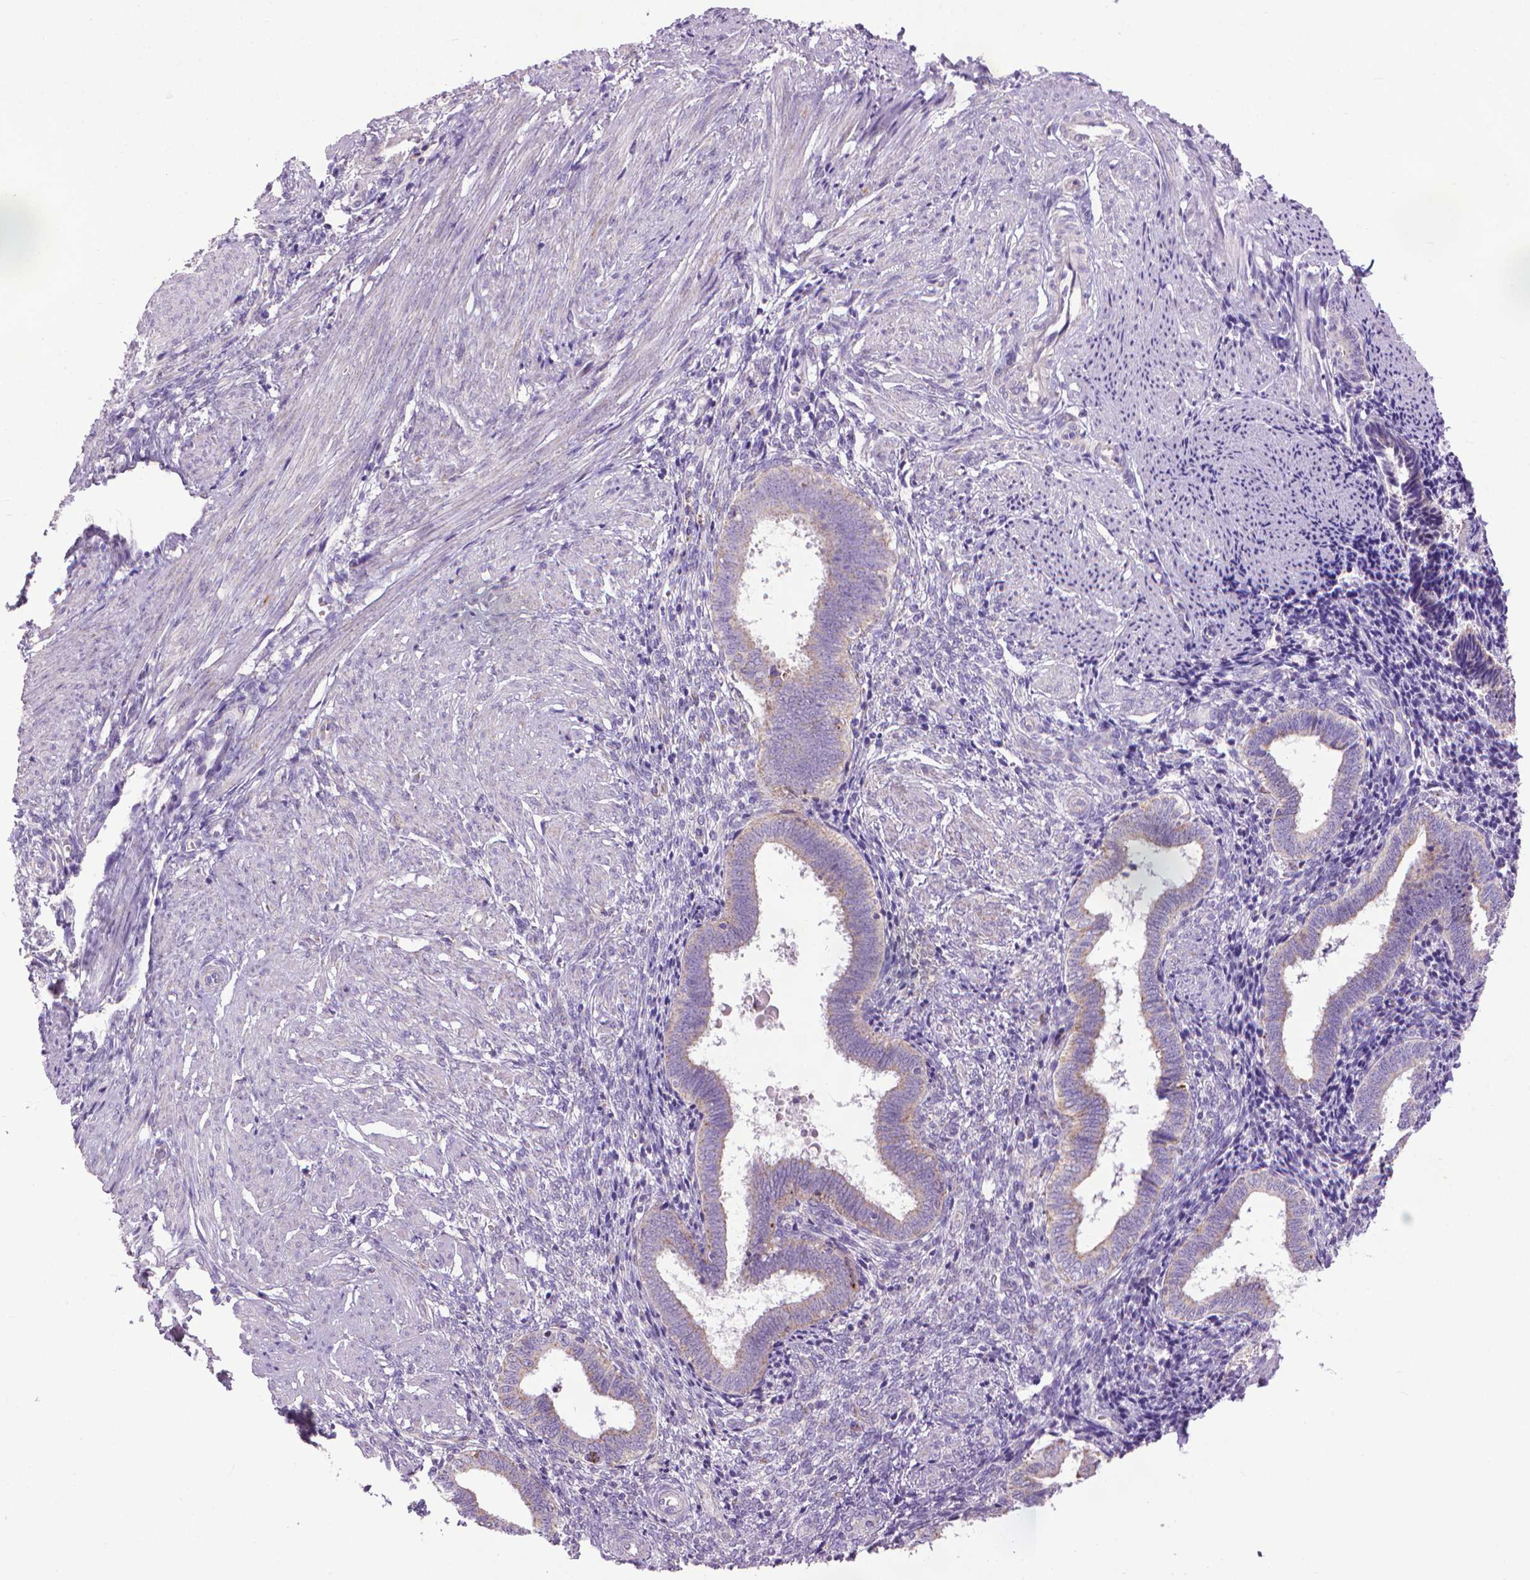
{"staining": {"intensity": "negative", "quantity": "none", "location": "none"}, "tissue": "endometrium", "cell_type": "Cells in endometrial stroma", "image_type": "normal", "snomed": [{"axis": "morphology", "description": "Normal tissue, NOS"}, {"axis": "topography", "description": "Endometrium"}], "caption": "Immunohistochemistry of unremarkable endometrium demonstrates no staining in cells in endometrial stroma.", "gene": "VDAC1", "patient": {"sex": "female", "age": 42}}